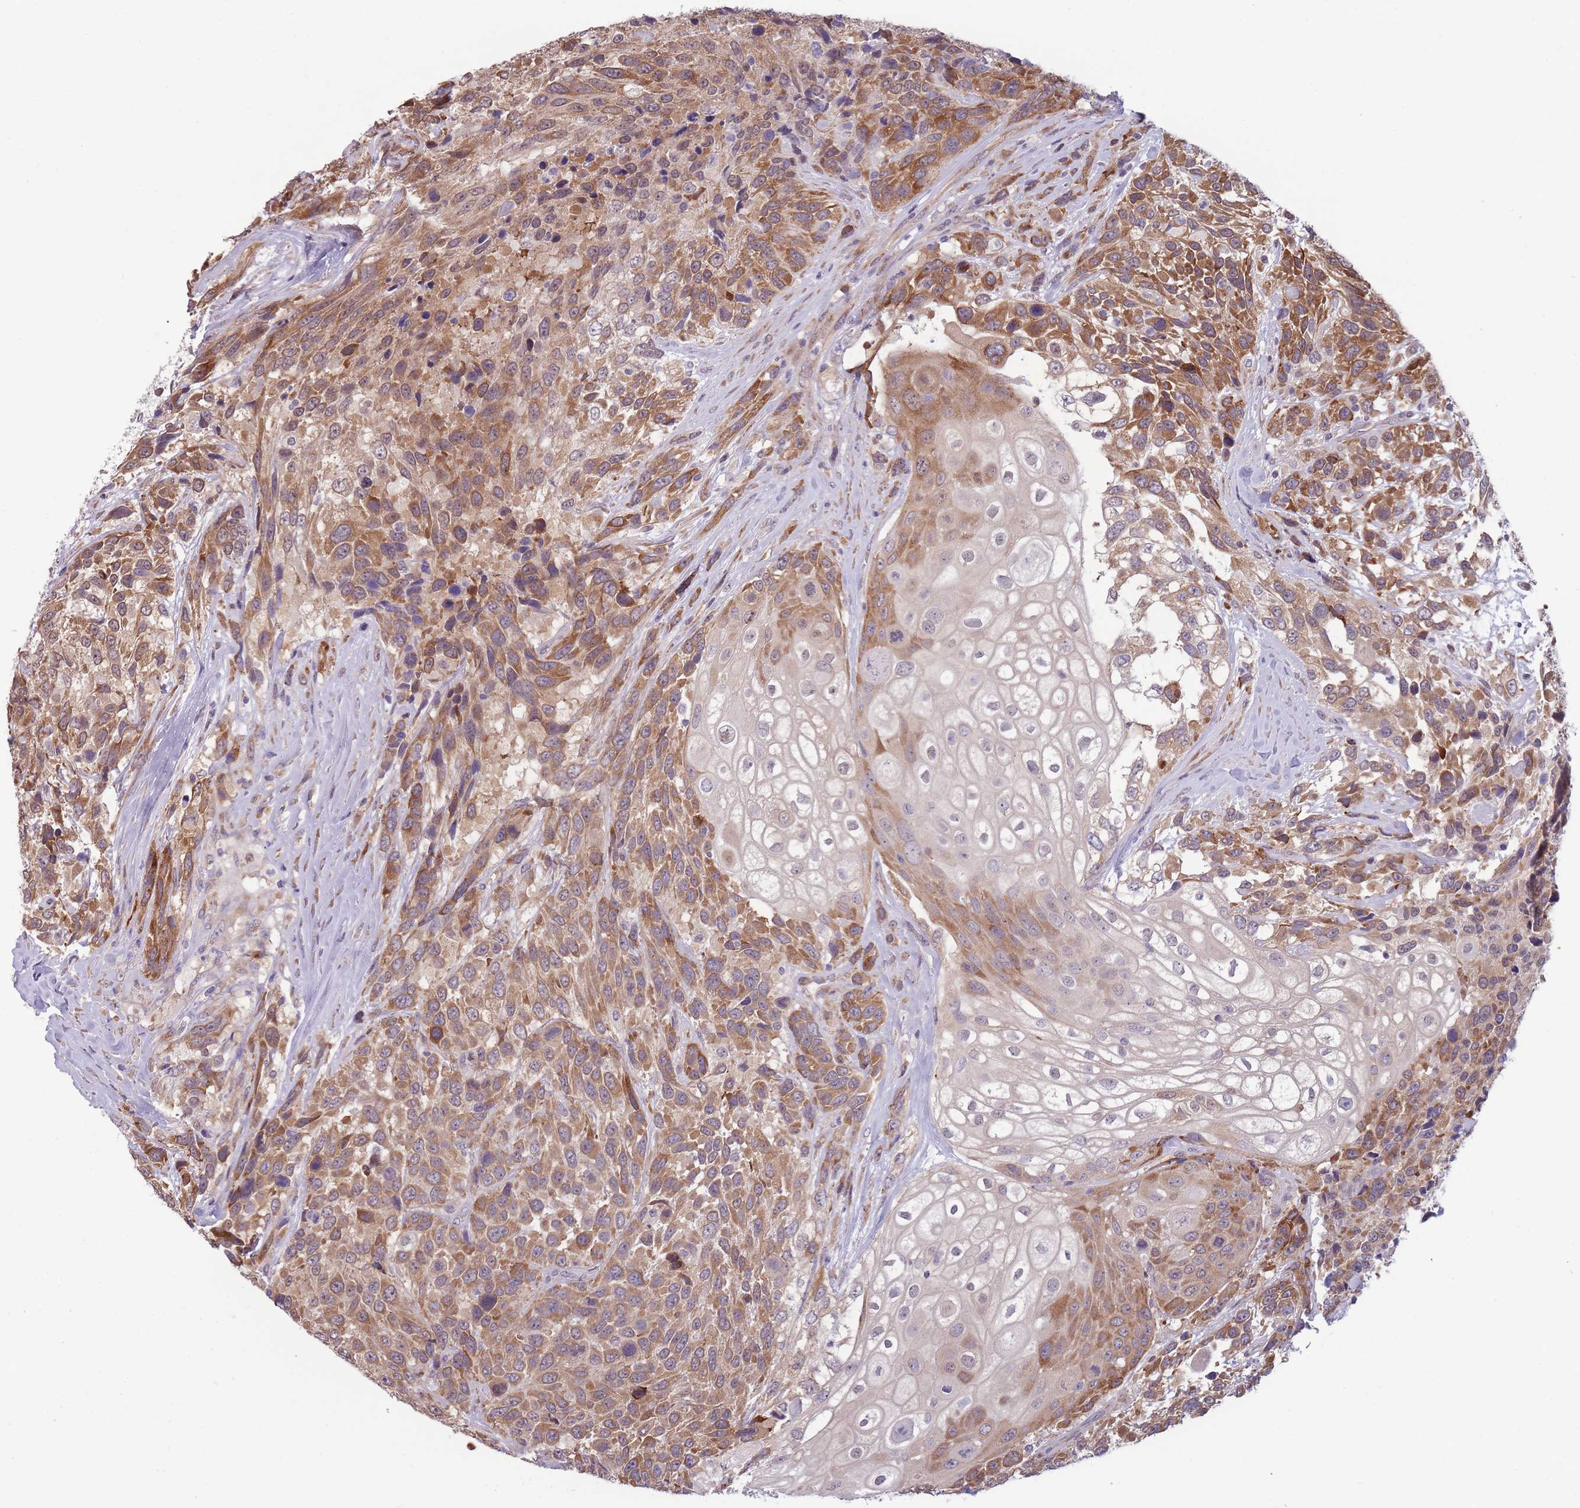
{"staining": {"intensity": "moderate", "quantity": ">75%", "location": "cytoplasmic/membranous"}, "tissue": "urothelial cancer", "cell_type": "Tumor cells", "image_type": "cancer", "snomed": [{"axis": "morphology", "description": "Urothelial carcinoma, High grade"}, {"axis": "topography", "description": "Urinary bladder"}], "caption": "The micrograph demonstrates immunohistochemical staining of urothelial cancer. There is moderate cytoplasmic/membranous expression is present in approximately >75% of tumor cells.", "gene": "TMEM121", "patient": {"sex": "female", "age": 70}}